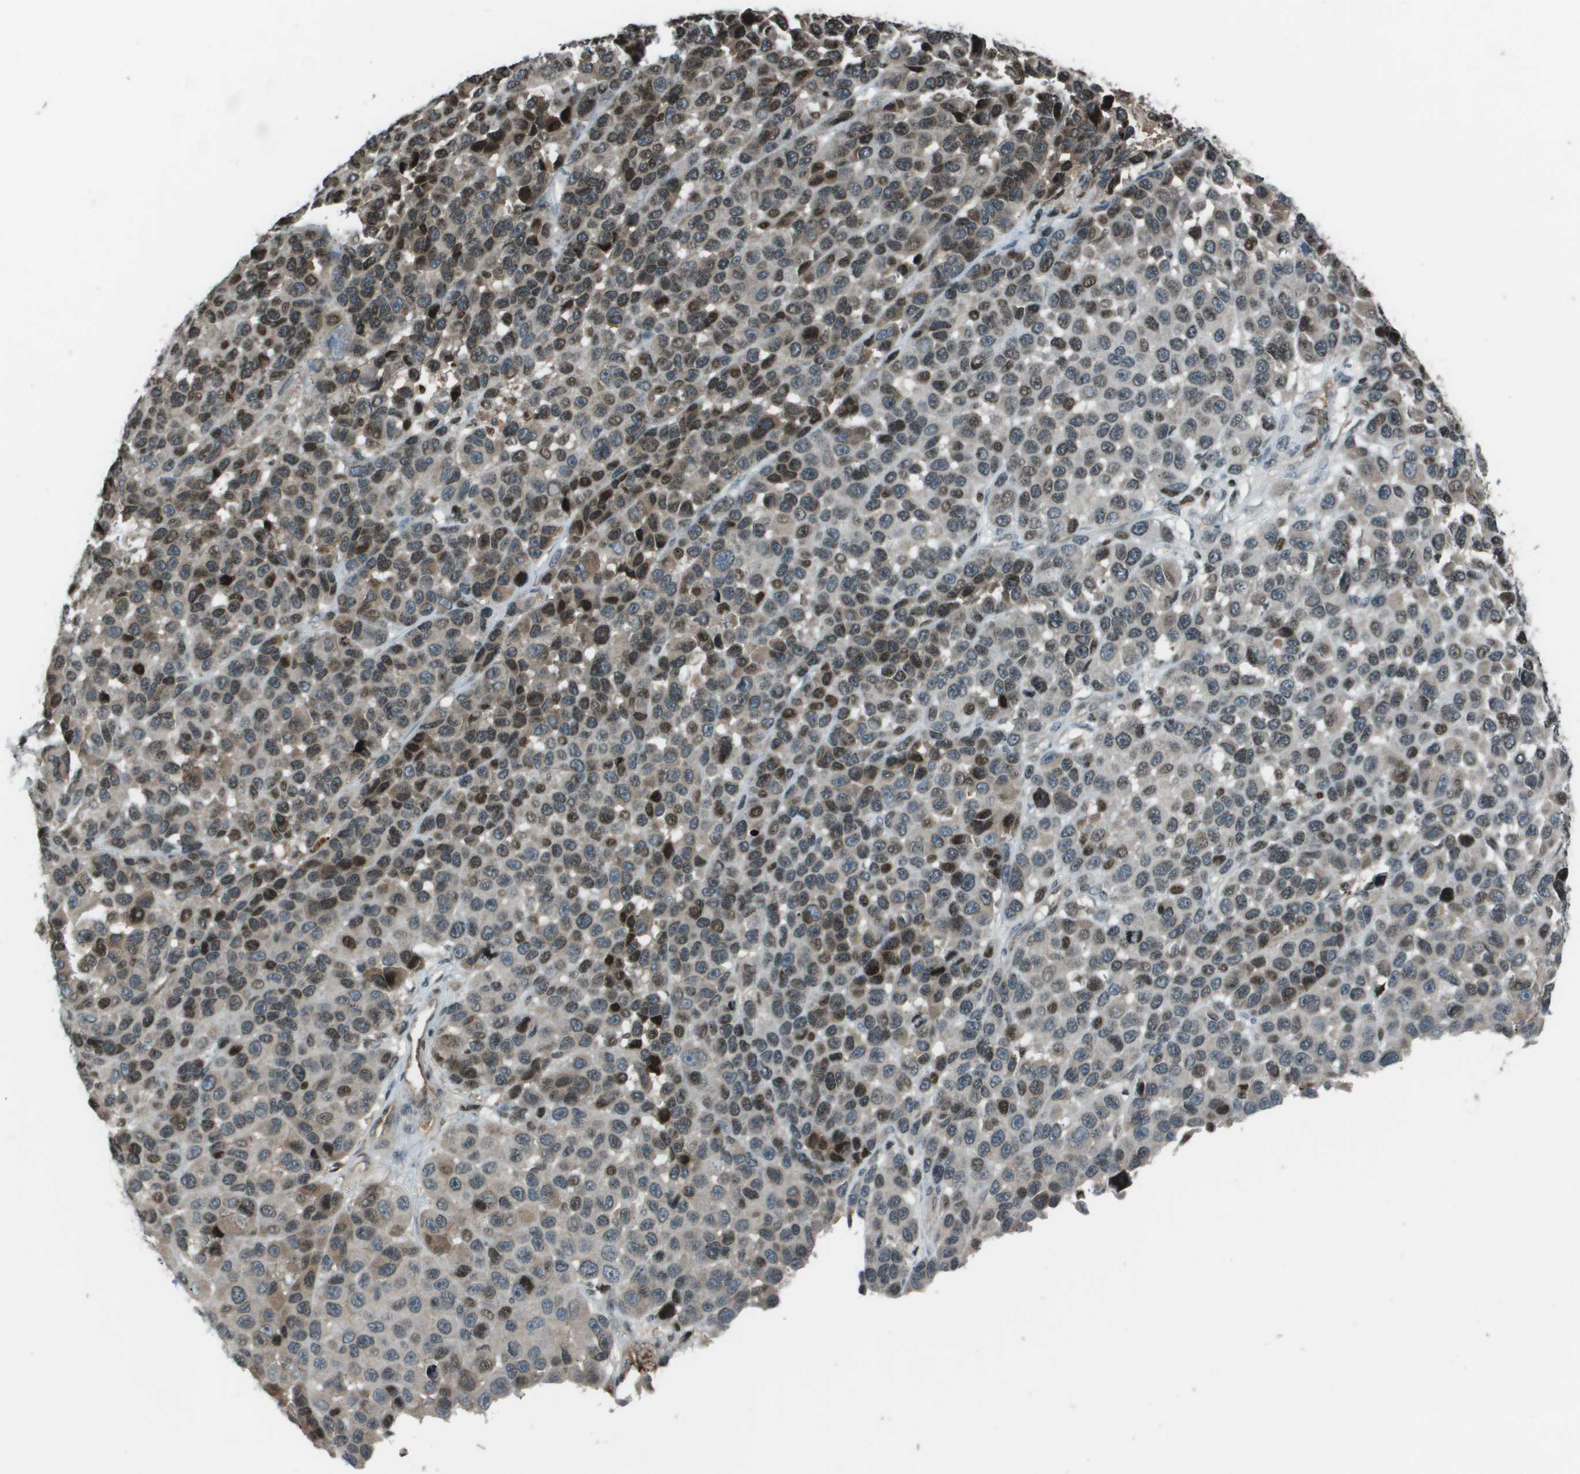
{"staining": {"intensity": "moderate", "quantity": "25%-75%", "location": "cytoplasmic/membranous,nuclear"}, "tissue": "melanoma", "cell_type": "Tumor cells", "image_type": "cancer", "snomed": [{"axis": "morphology", "description": "Malignant melanoma, NOS"}, {"axis": "topography", "description": "Skin"}], "caption": "Protein staining shows moderate cytoplasmic/membranous and nuclear staining in approximately 25%-75% of tumor cells in malignant melanoma. The staining was performed using DAB to visualize the protein expression in brown, while the nuclei were stained in blue with hematoxylin (Magnification: 20x).", "gene": "CXCL12", "patient": {"sex": "male", "age": 53}}